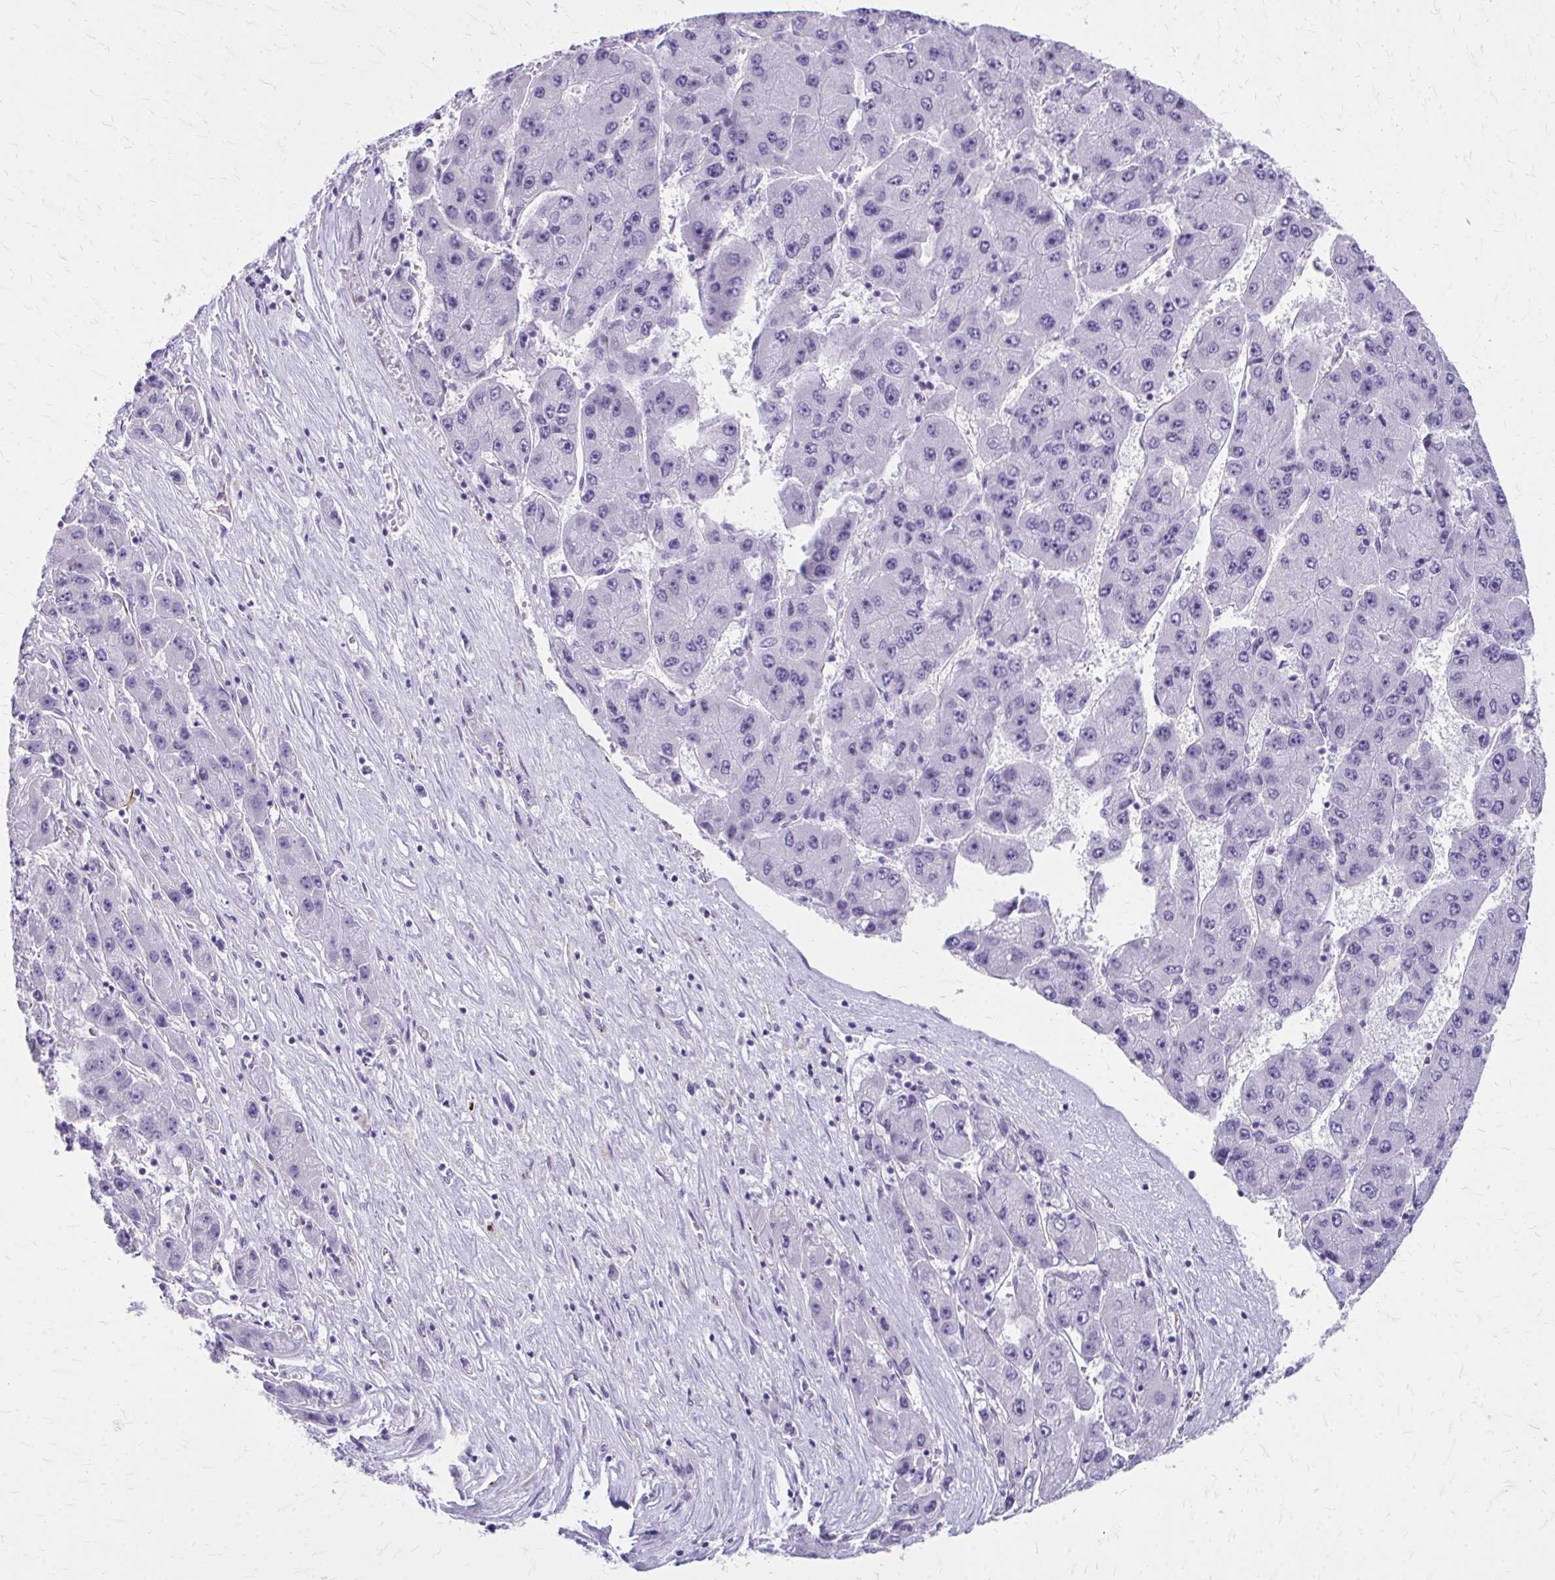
{"staining": {"intensity": "negative", "quantity": "none", "location": "none"}, "tissue": "liver cancer", "cell_type": "Tumor cells", "image_type": "cancer", "snomed": [{"axis": "morphology", "description": "Carcinoma, Hepatocellular, NOS"}, {"axis": "topography", "description": "Liver"}], "caption": "Immunohistochemistry (IHC) histopathology image of human liver hepatocellular carcinoma stained for a protein (brown), which exhibits no positivity in tumor cells.", "gene": "TRIM6", "patient": {"sex": "female", "age": 61}}